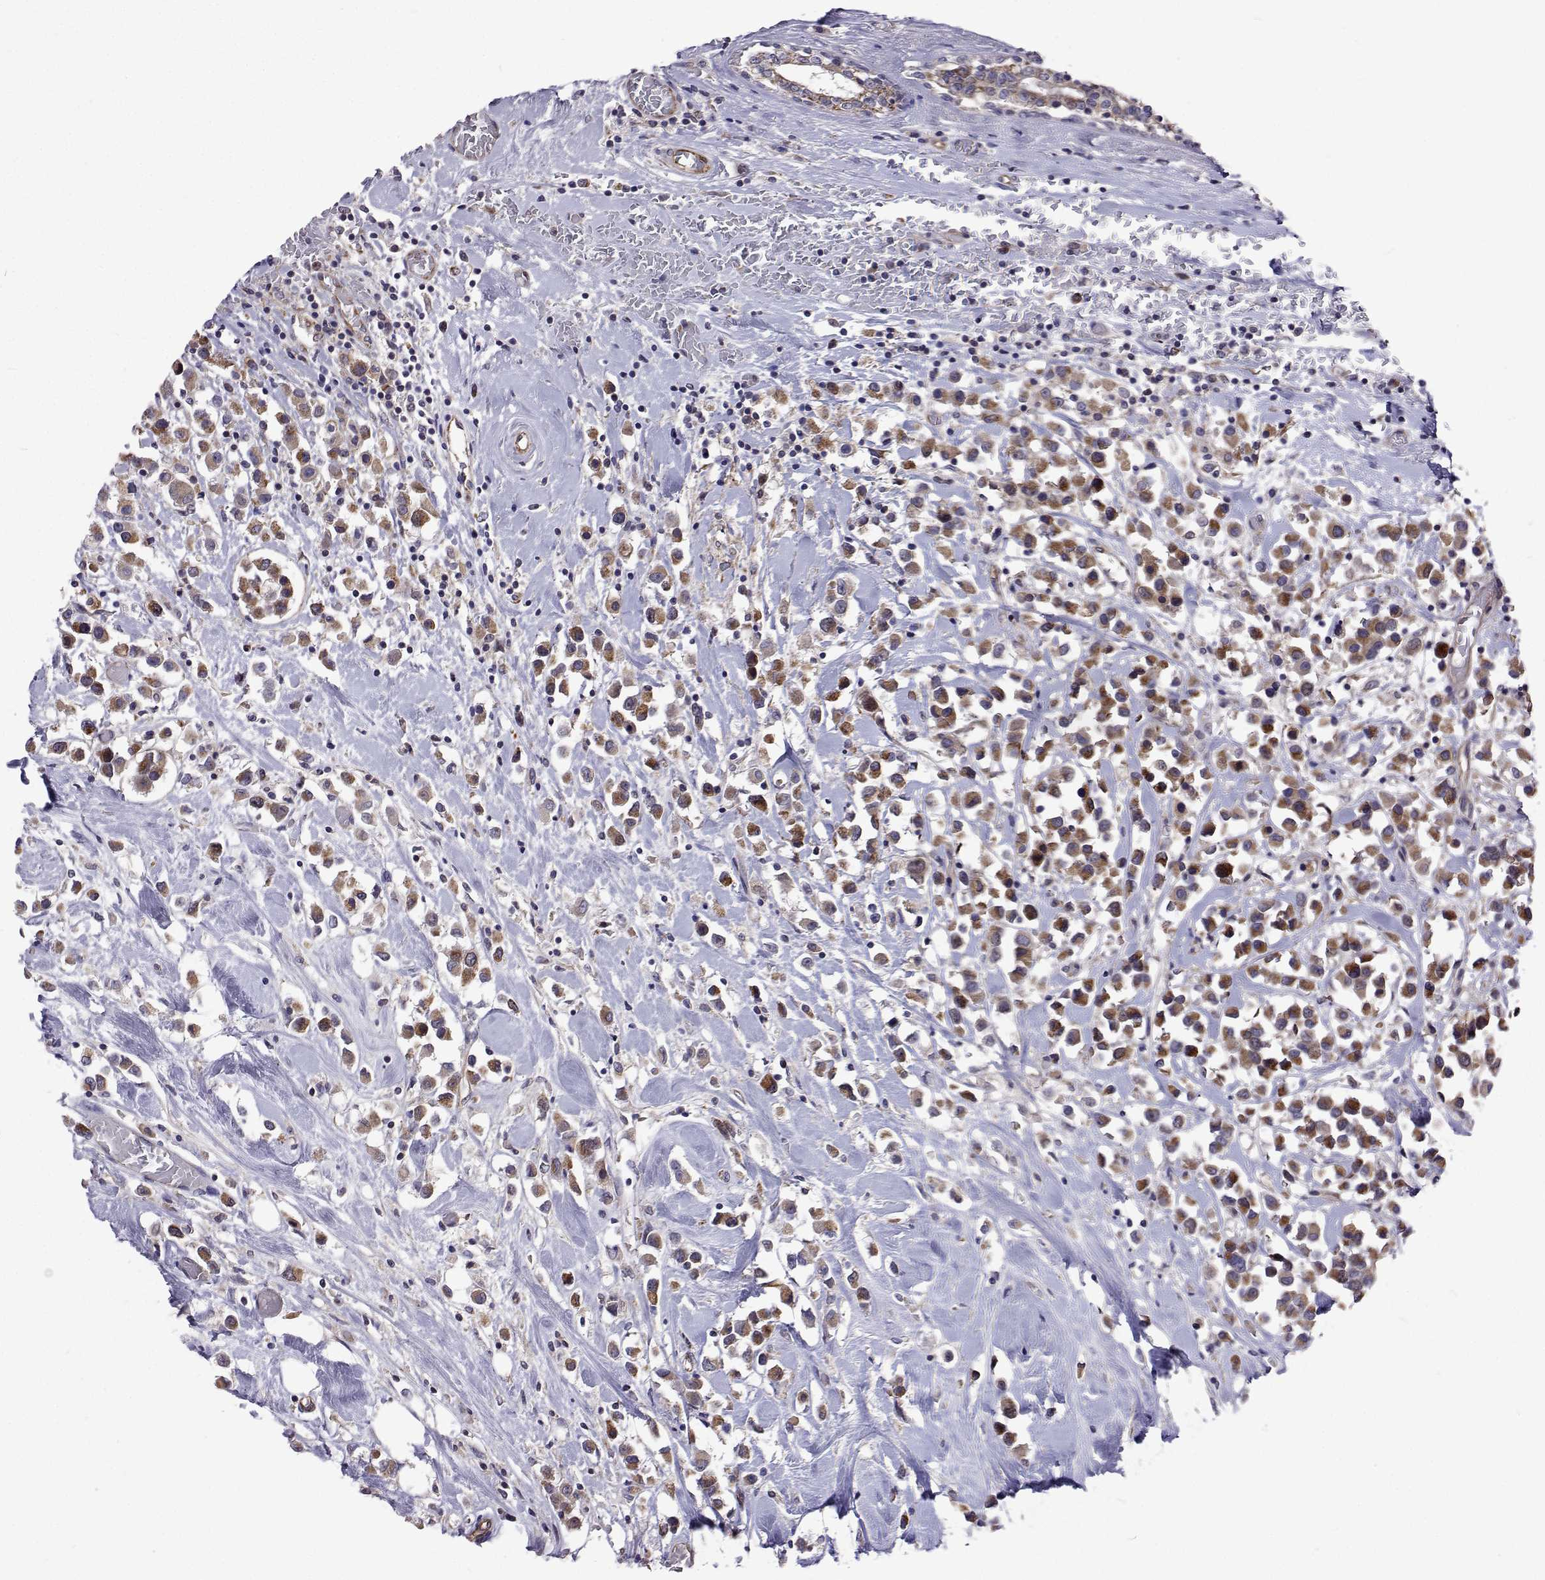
{"staining": {"intensity": "moderate", "quantity": ">75%", "location": "cytoplasmic/membranous"}, "tissue": "breast cancer", "cell_type": "Tumor cells", "image_type": "cancer", "snomed": [{"axis": "morphology", "description": "Duct carcinoma"}, {"axis": "topography", "description": "Breast"}], "caption": "IHC micrograph of neoplastic tissue: breast intraductal carcinoma stained using IHC reveals medium levels of moderate protein expression localized specifically in the cytoplasmic/membranous of tumor cells, appearing as a cytoplasmic/membranous brown color.", "gene": "DHTKD1", "patient": {"sex": "female", "age": 61}}